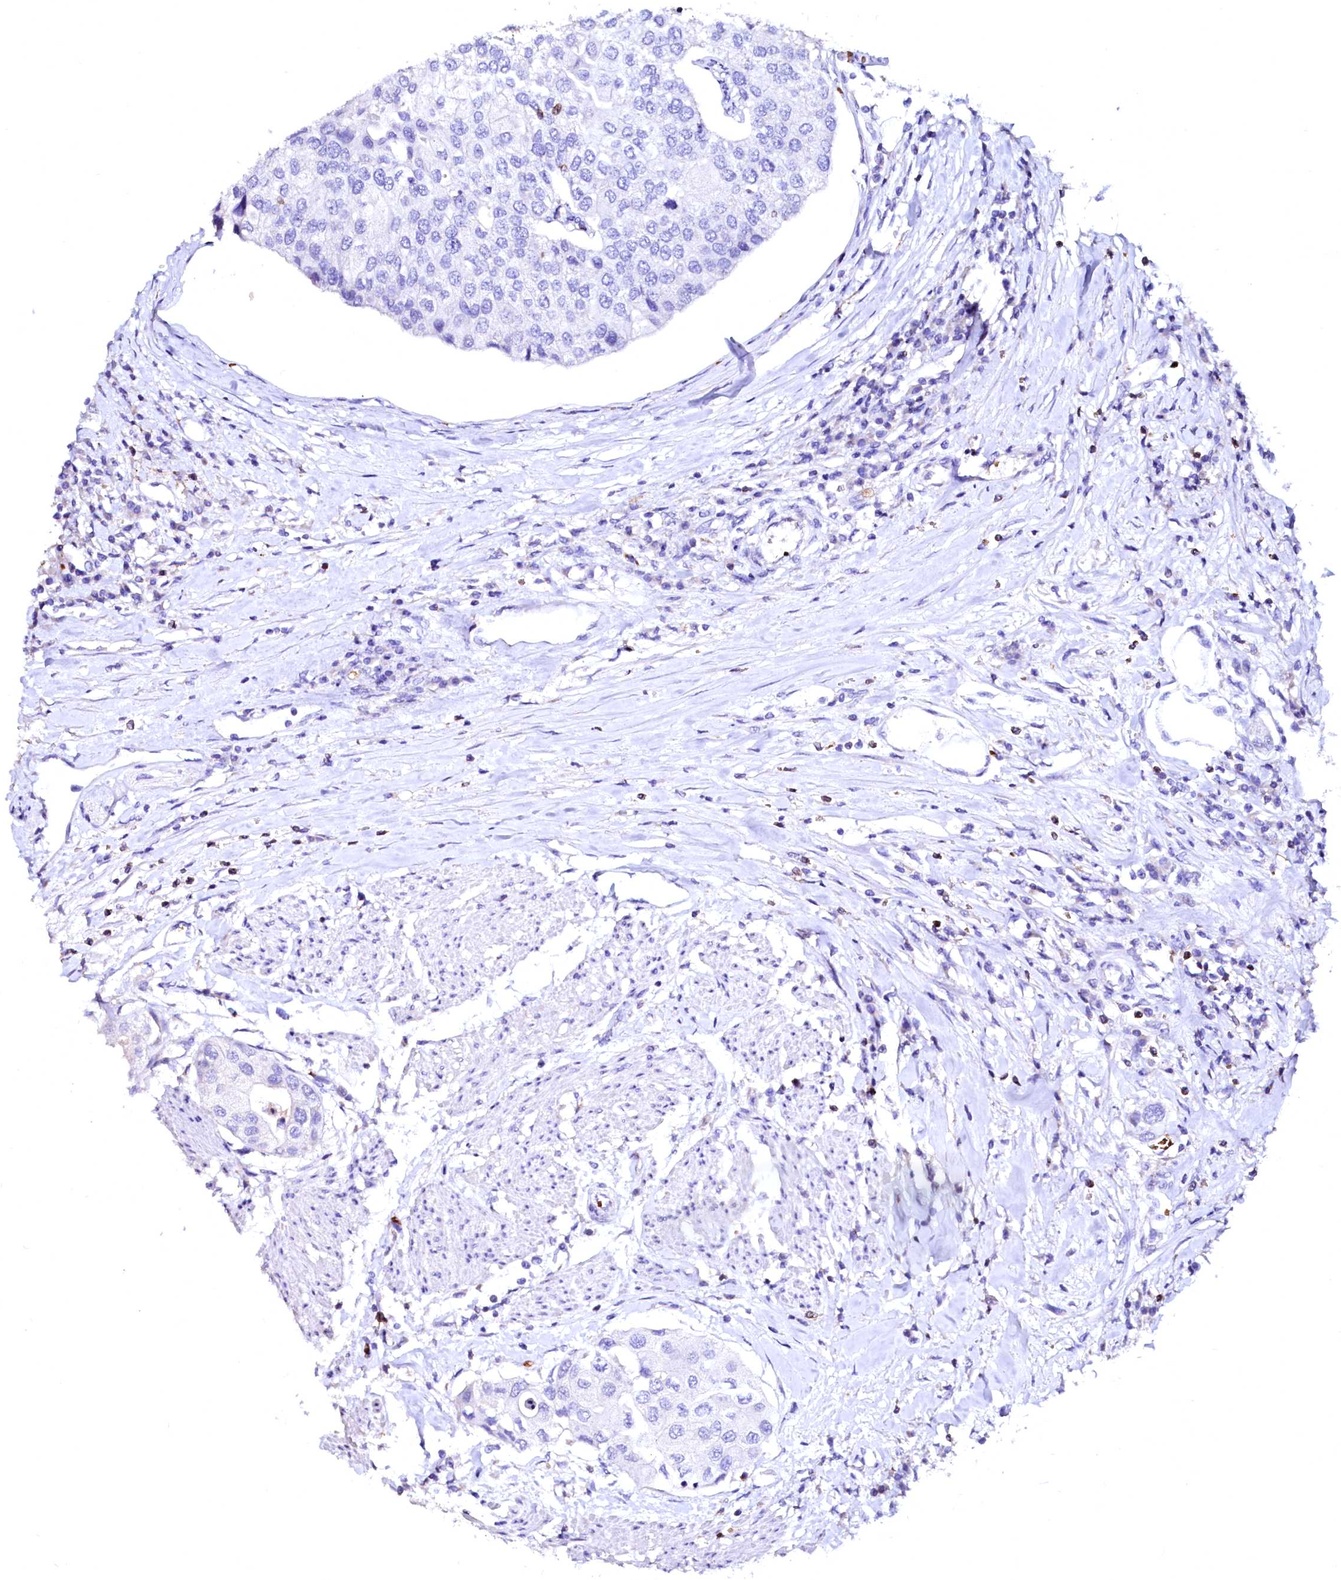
{"staining": {"intensity": "negative", "quantity": "none", "location": "none"}, "tissue": "urothelial cancer", "cell_type": "Tumor cells", "image_type": "cancer", "snomed": [{"axis": "morphology", "description": "Urothelial carcinoma, High grade"}, {"axis": "topography", "description": "Urinary bladder"}], "caption": "IHC of human urothelial cancer reveals no staining in tumor cells.", "gene": "RAB27A", "patient": {"sex": "male", "age": 64}}